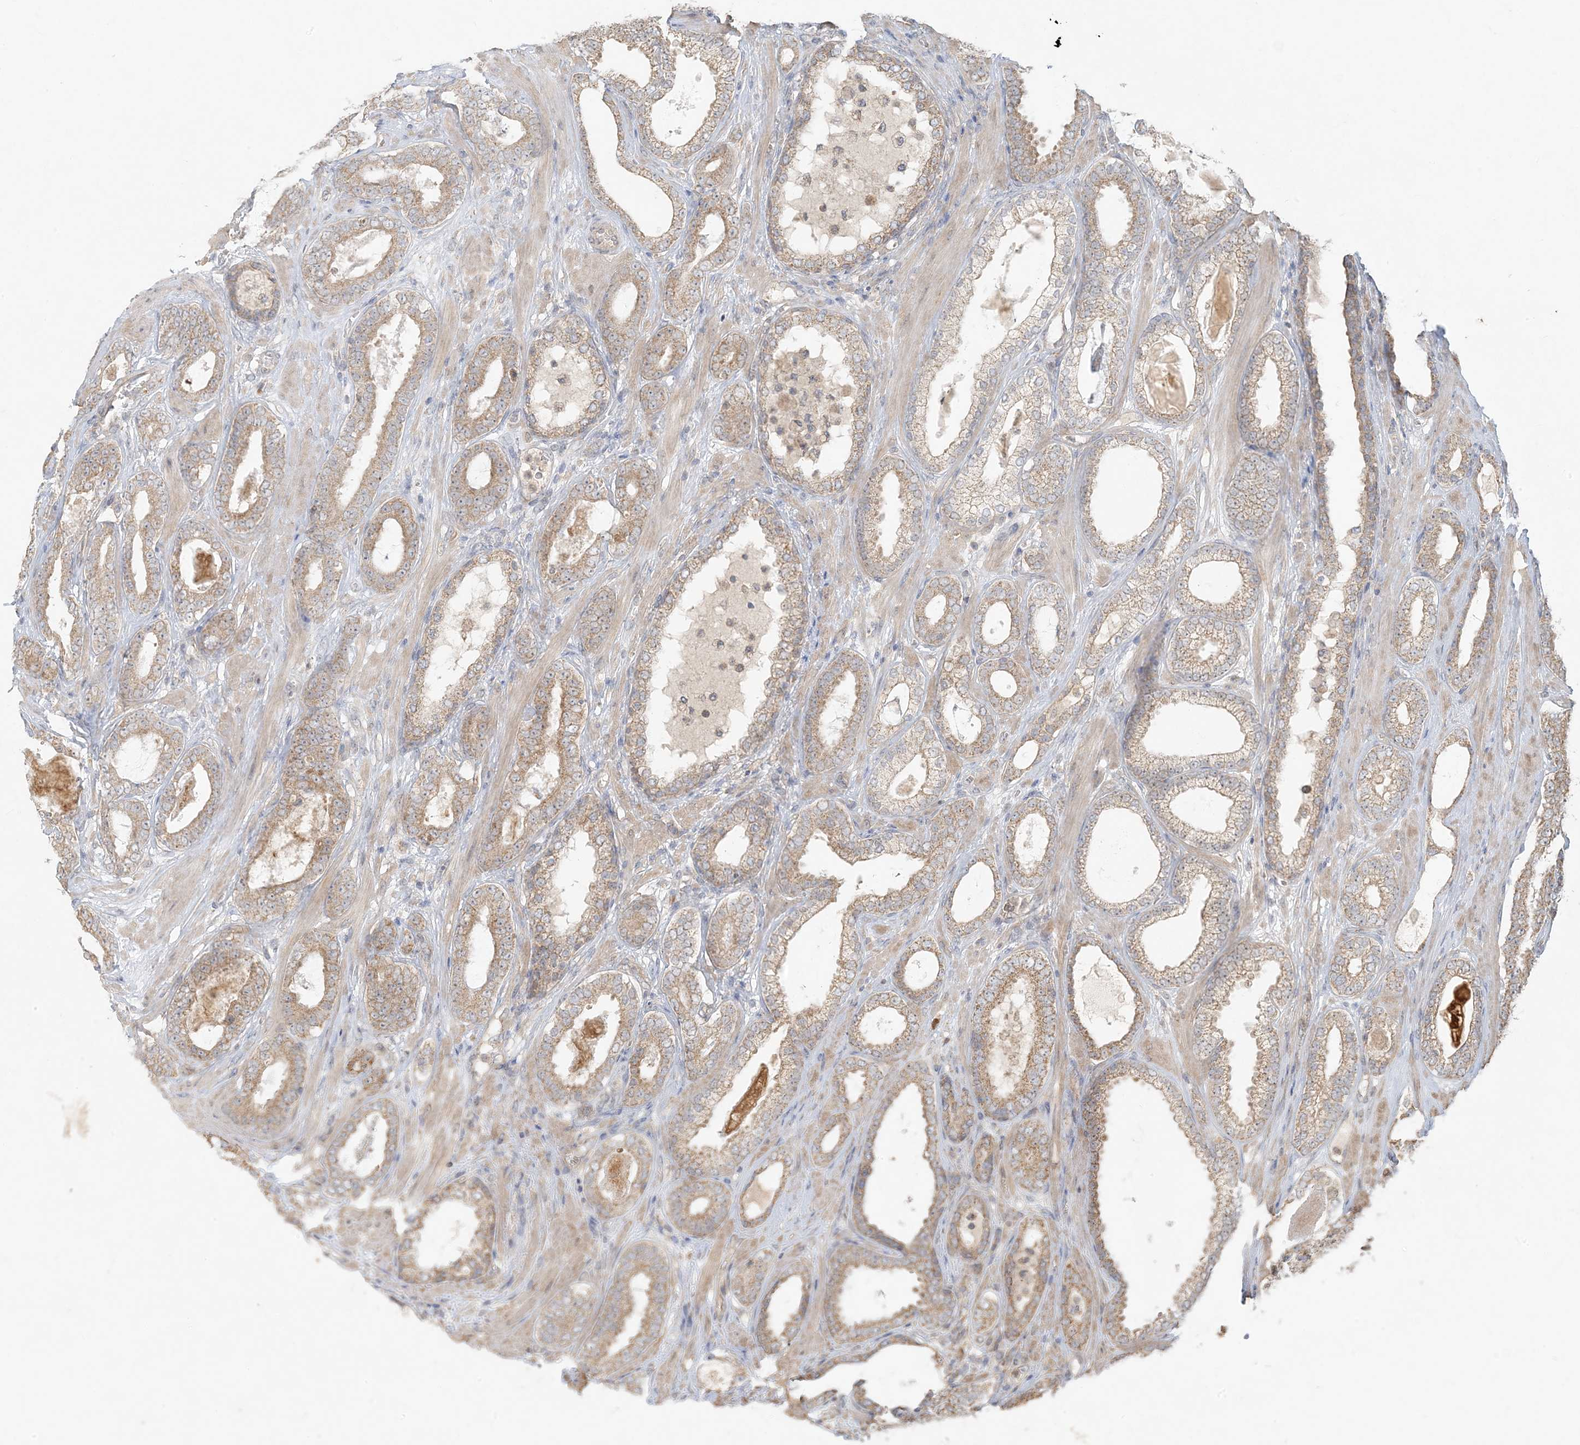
{"staining": {"intensity": "moderate", "quantity": ">75%", "location": "cytoplasmic/membranous"}, "tissue": "prostate cancer", "cell_type": "Tumor cells", "image_type": "cancer", "snomed": [{"axis": "morphology", "description": "Adenocarcinoma, High grade"}, {"axis": "topography", "description": "Prostate"}], "caption": "Immunohistochemistry (IHC) staining of prostate cancer (adenocarcinoma (high-grade)), which demonstrates medium levels of moderate cytoplasmic/membranous staining in about >75% of tumor cells indicating moderate cytoplasmic/membranous protein positivity. The staining was performed using DAB (3,3'-diaminobenzidine) (brown) for protein detection and nuclei were counterstained in hematoxylin (blue).", "gene": "MCOLN1", "patient": {"sex": "male", "age": 60}}